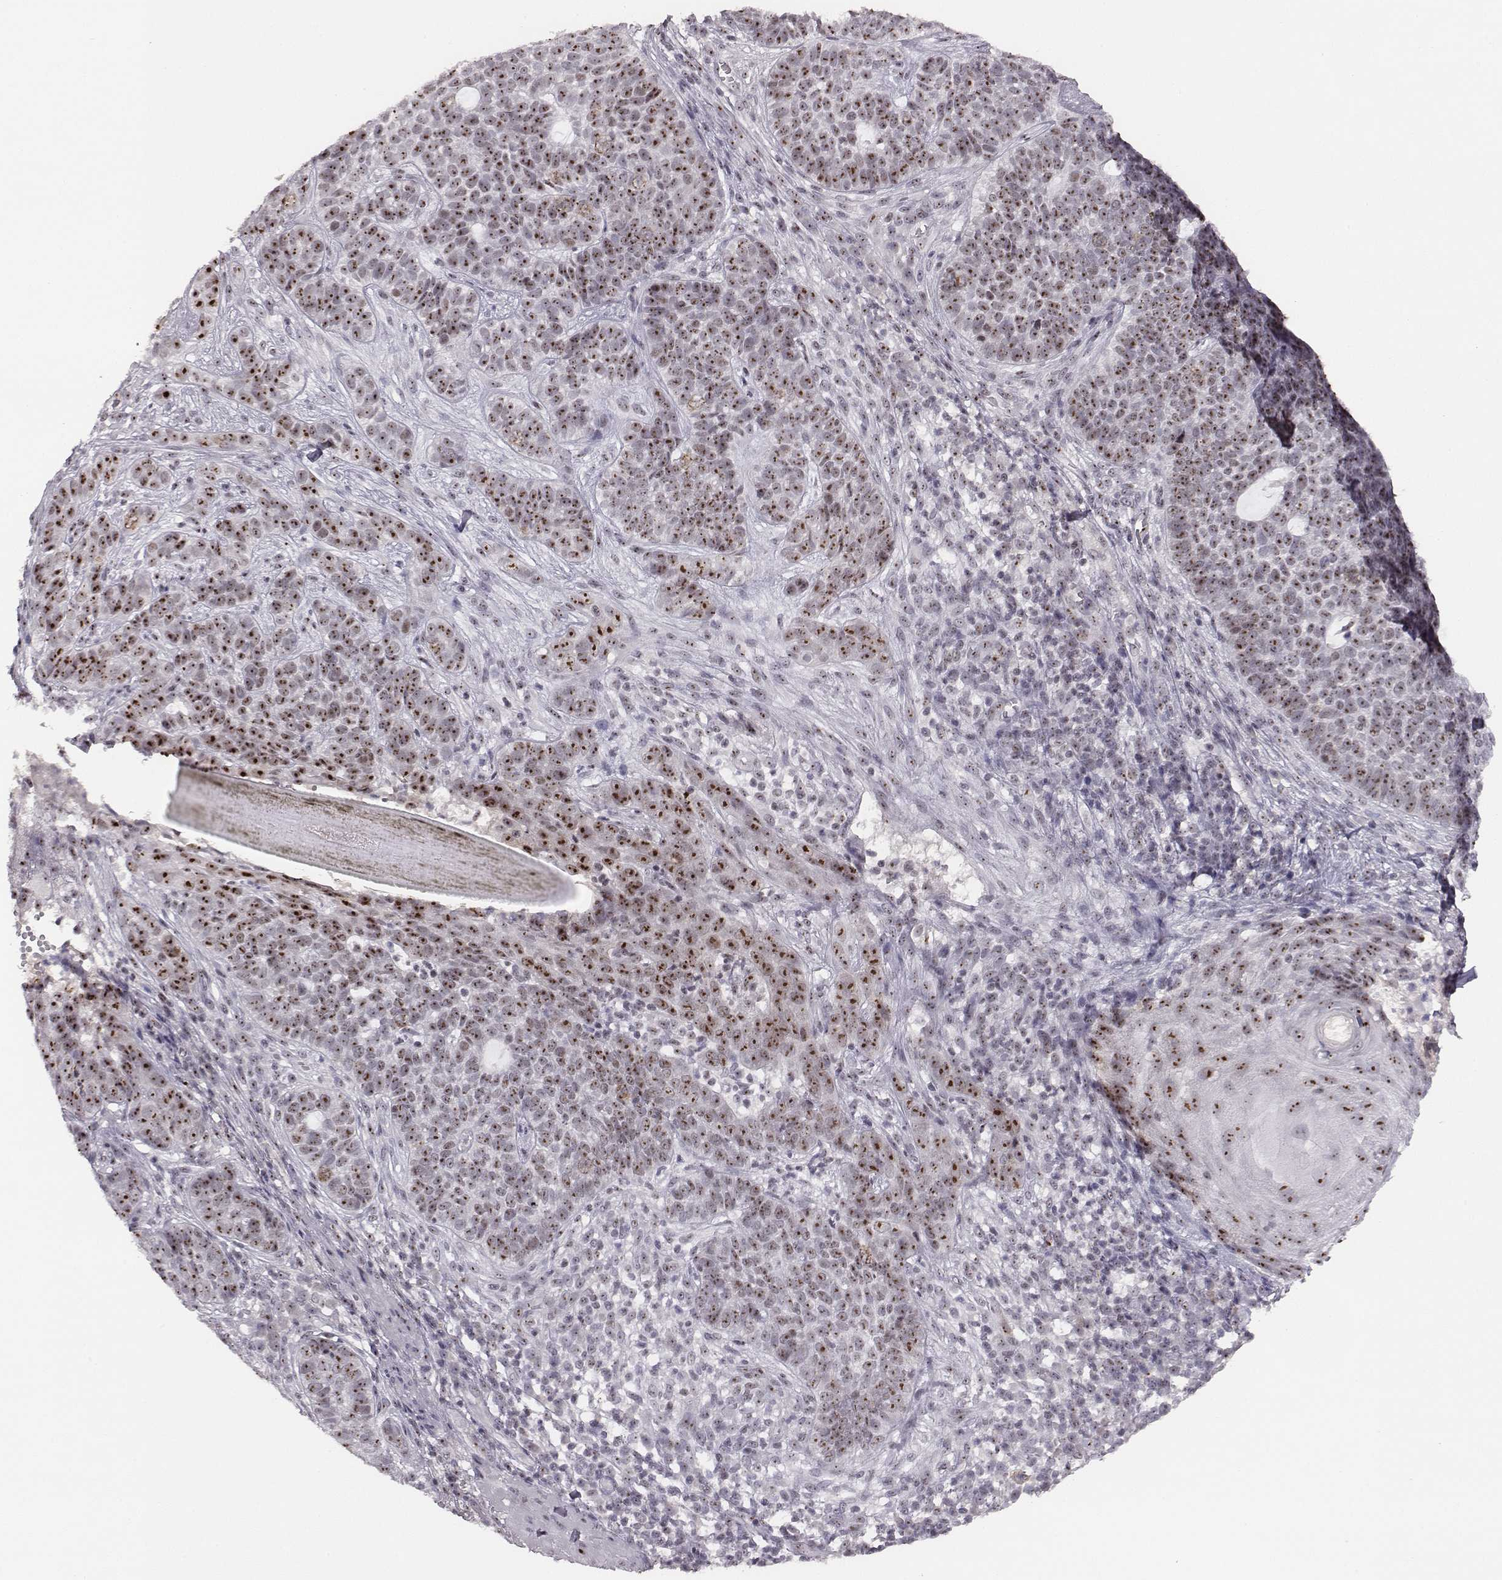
{"staining": {"intensity": "strong", "quantity": ">75%", "location": "nuclear"}, "tissue": "skin cancer", "cell_type": "Tumor cells", "image_type": "cancer", "snomed": [{"axis": "morphology", "description": "Basal cell carcinoma"}, {"axis": "topography", "description": "Skin"}], "caption": "About >75% of tumor cells in human basal cell carcinoma (skin) exhibit strong nuclear protein staining as visualized by brown immunohistochemical staining.", "gene": "NIFK", "patient": {"sex": "female", "age": 69}}